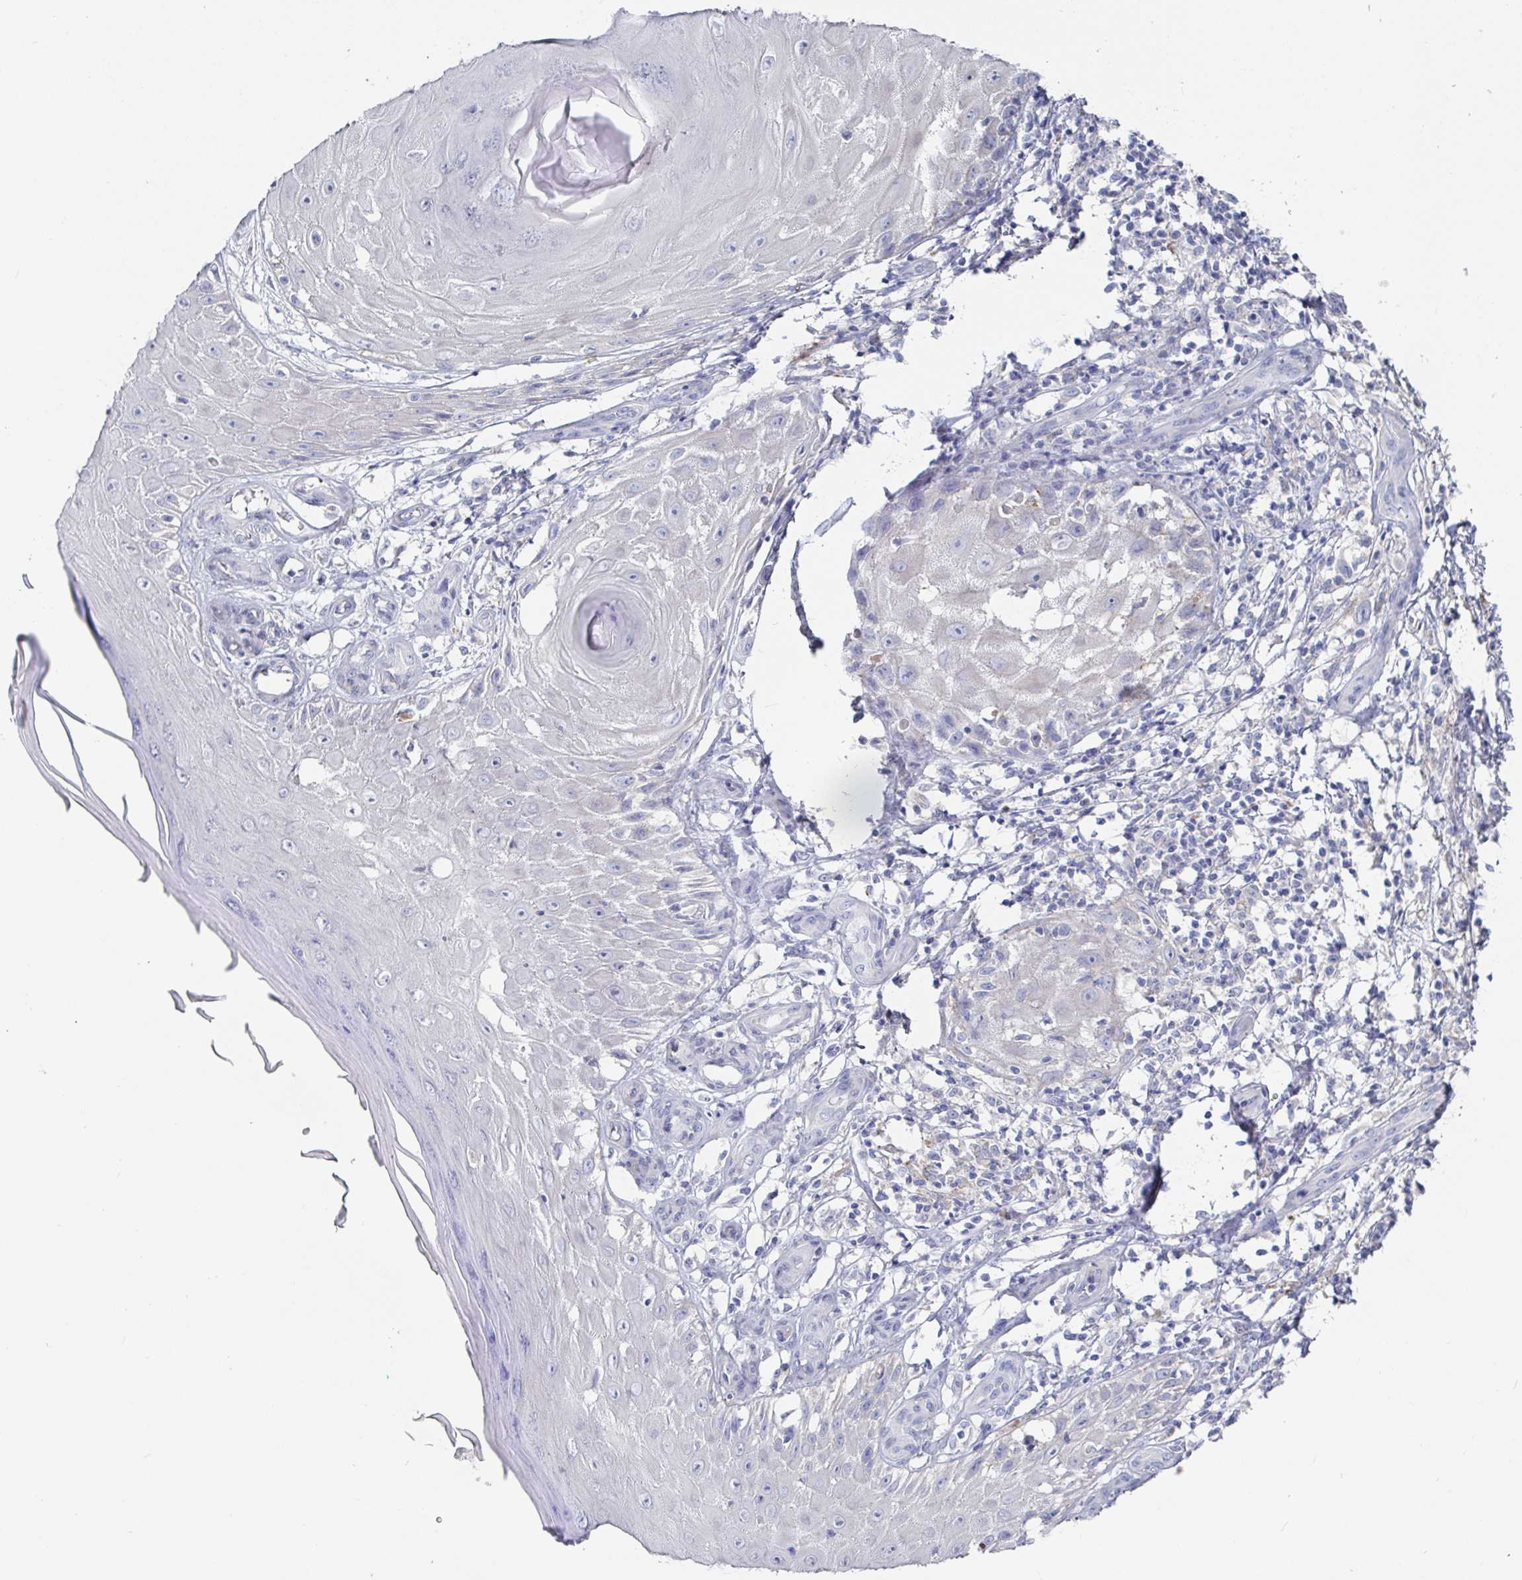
{"staining": {"intensity": "negative", "quantity": "none", "location": "none"}, "tissue": "skin cancer", "cell_type": "Tumor cells", "image_type": "cancer", "snomed": [{"axis": "morphology", "description": "Squamous cell carcinoma, NOS"}, {"axis": "topography", "description": "Skin"}], "caption": "An image of human squamous cell carcinoma (skin) is negative for staining in tumor cells.", "gene": "GPR148", "patient": {"sex": "female", "age": 77}}